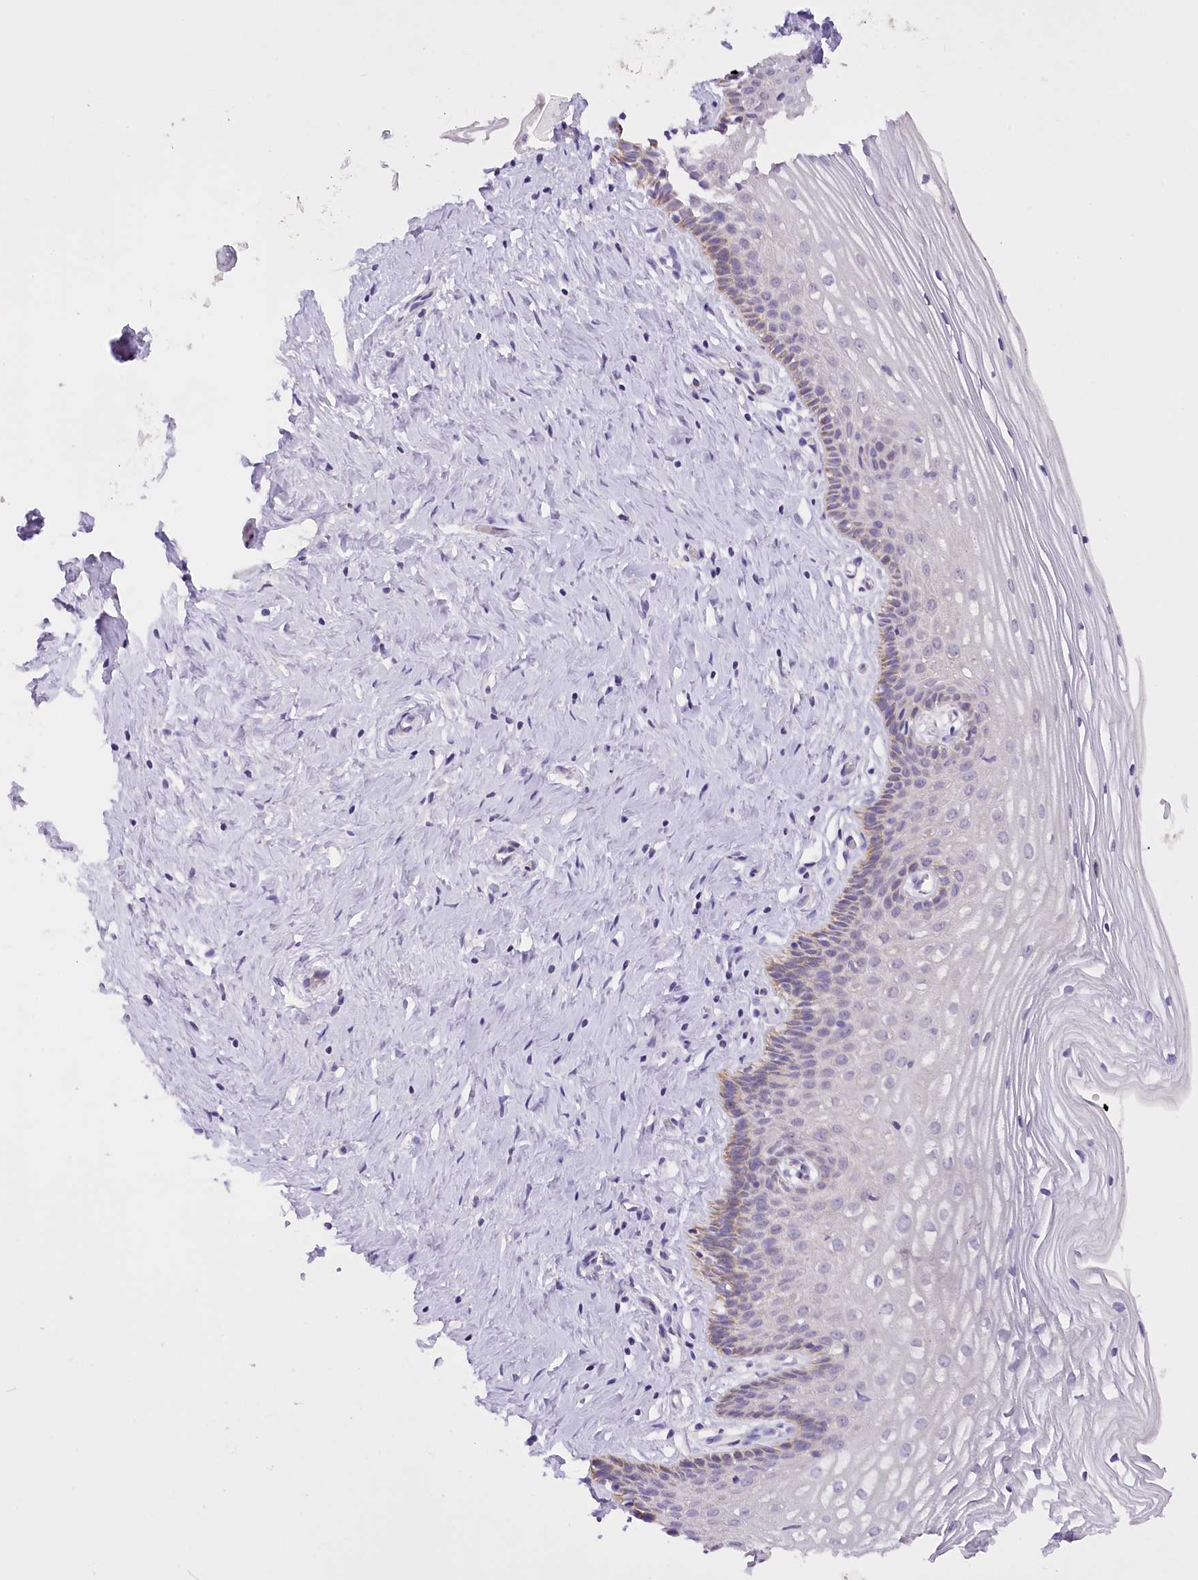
{"staining": {"intensity": "negative", "quantity": "none", "location": "none"}, "tissue": "cervix", "cell_type": "Glandular cells", "image_type": "normal", "snomed": [{"axis": "morphology", "description": "Normal tissue, NOS"}, {"axis": "topography", "description": "Cervix"}], "caption": "IHC photomicrograph of benign human cervix stained for a protein (brown), which demonstrates no positivity in glandular cells.", "gene": "DCUN1D1", "patient": {"sex": "female", "age": 33}}